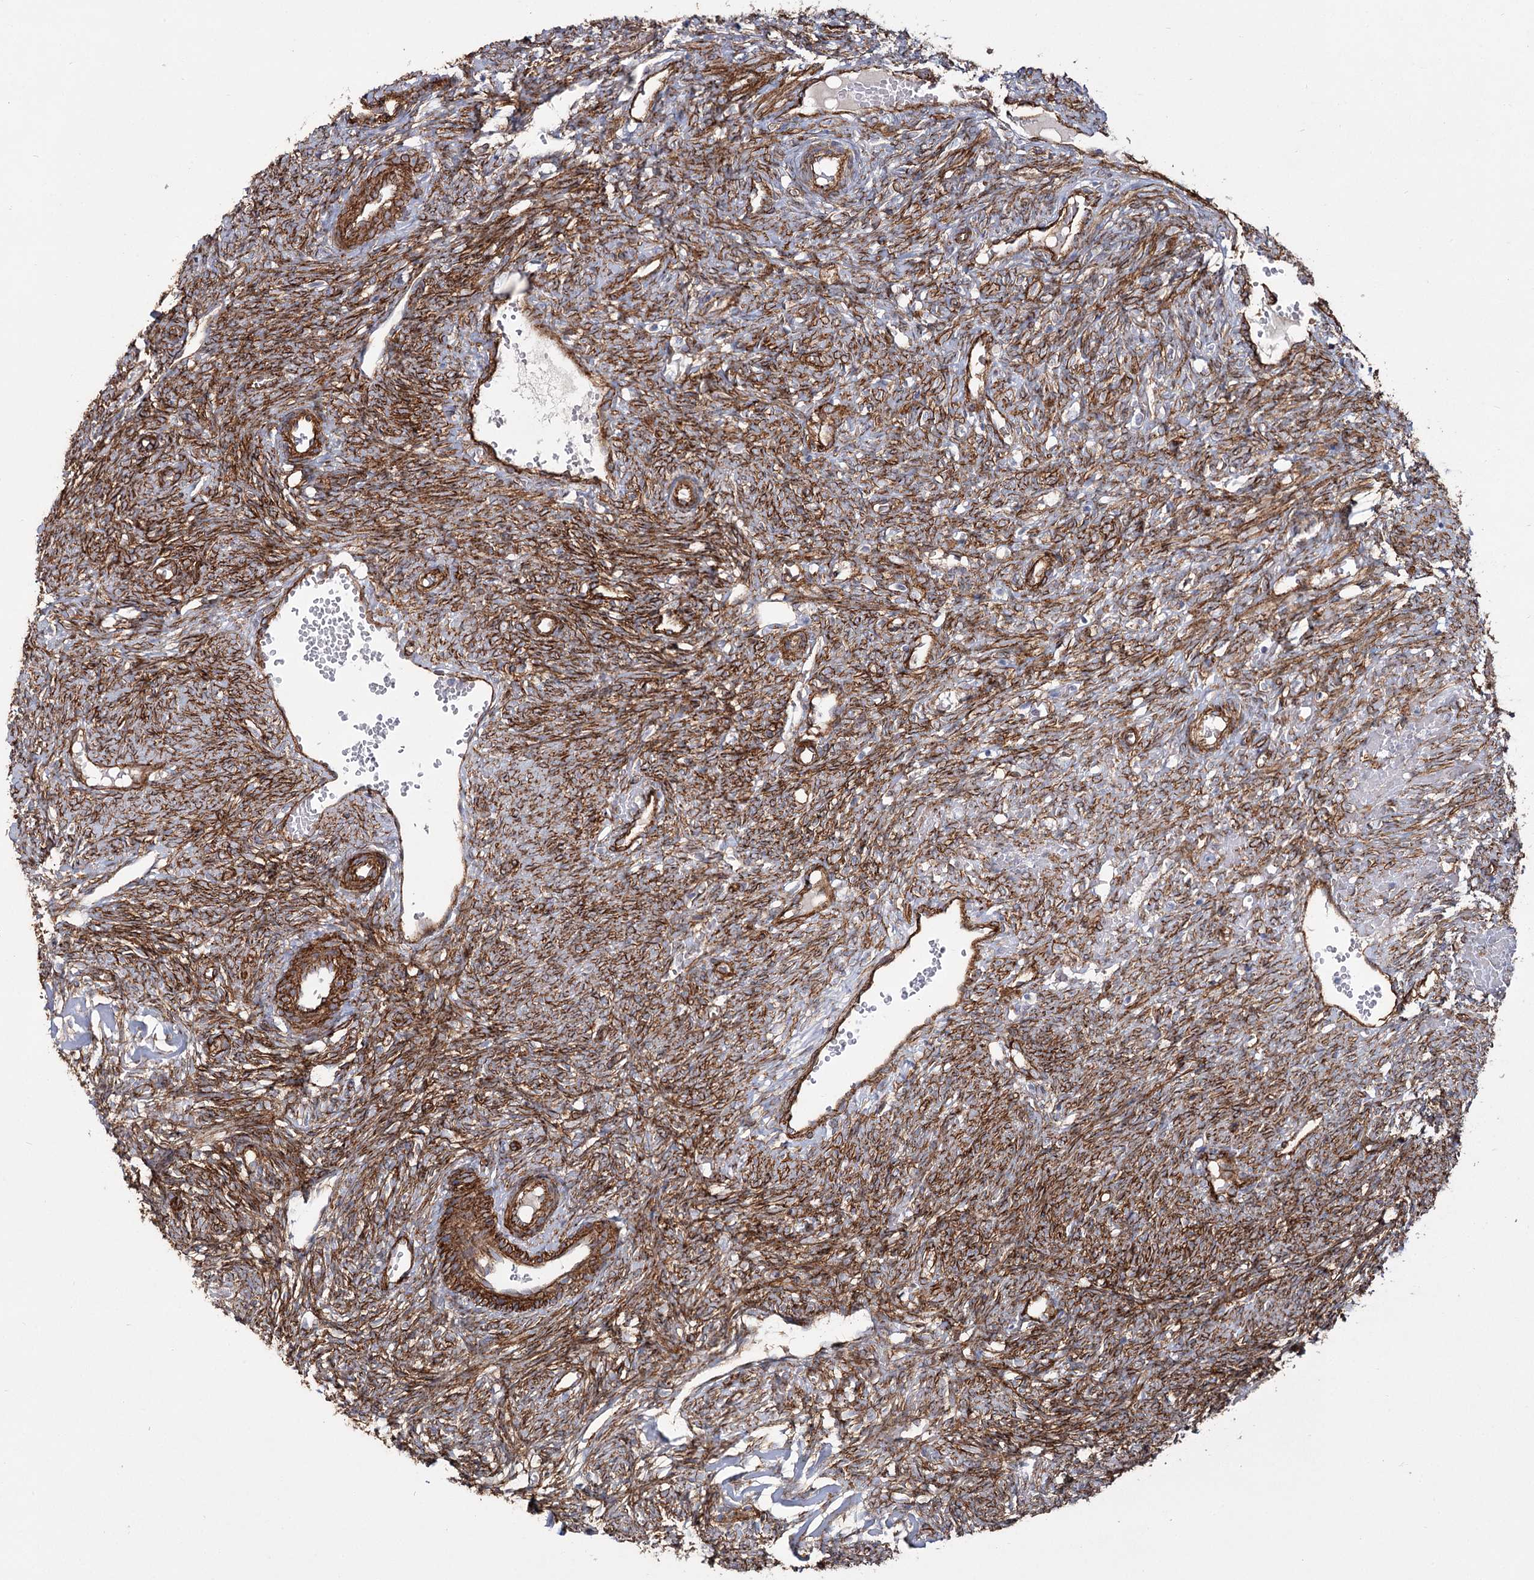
{"staining": {"intensity": "strong", "quantity": ">75%", "location": "cytoplasmic/membranous"}, "tissue": "ovary", "cell_type": "Follicle cells", "image_type": "normal", "snomed": [{"axis": "morphology", "description": "Normal tissue, NOS"}, {"axis": "topography", "description": "Ovary"}], "caption": "Follicle cells reveal high levels of strong cytoplasmic/membranous expression in approximately >75% of cells in benign ovary.", "gene": "TMEM164", "patient": {"sex": "female", "age": 41}}